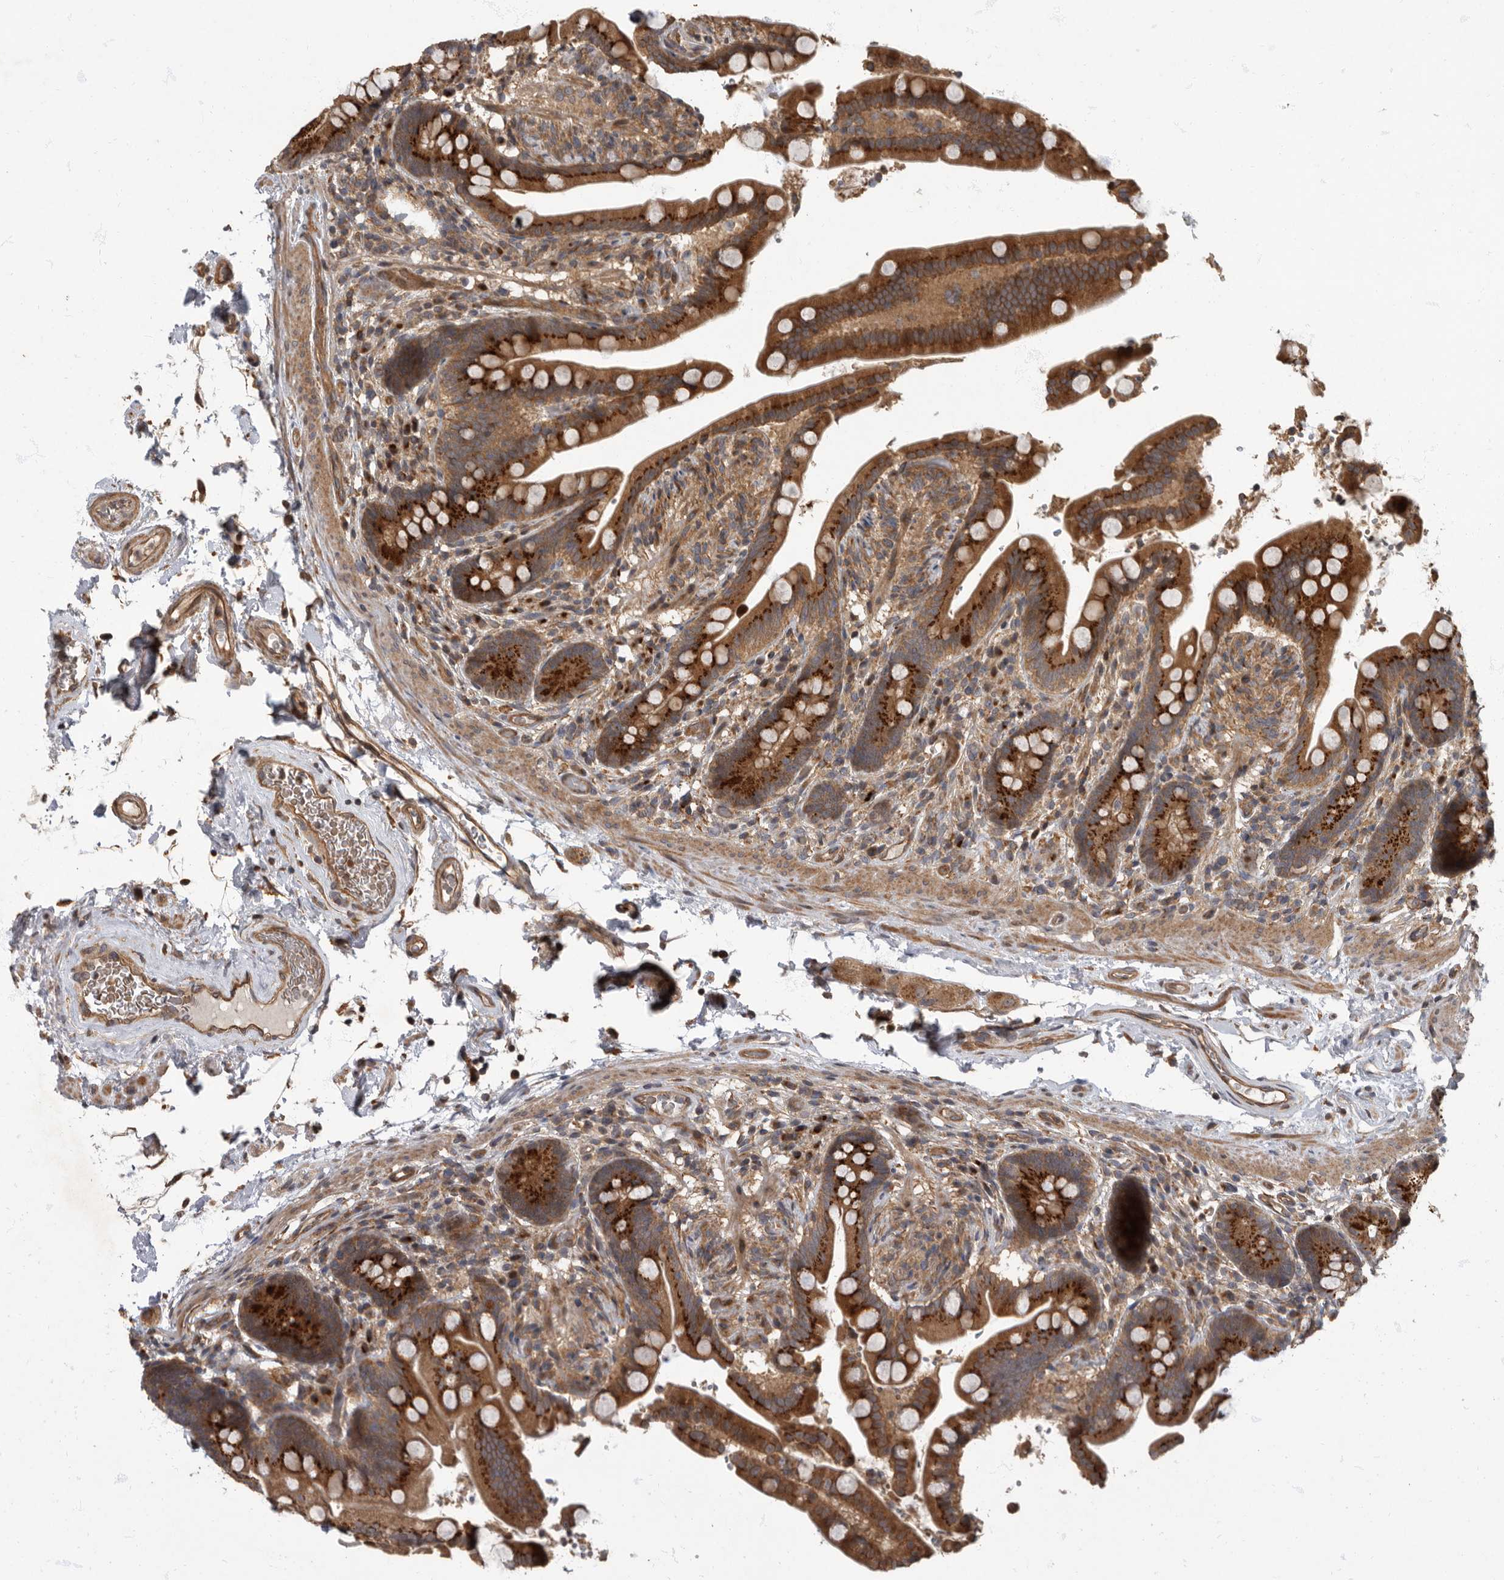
{"staining": {"intensity": "moderate", "quantity": ">75%", "location": "cytoplasmic/membranous"}, "tissue": "colon", "cell_type": "Endothelial cells", "image_type": "normal", "snomed": [{"axis": "morphology", "description": "Normal tissue, NOS"}, {"axis": "topography", "description": "Smooth muscle"}, {"axis": "topography", "description": "Colon"}], "caption": "Immunohistochemical staining of normal colon demonstrates medium levels of moderate cytoplasmic/membranous expression in approximately >75% of endothelial cells. The protein is shown in brown color, while the nuclei are stained blue.", "gene": "IQCK", "patient": {"sex": "male", "age": 73}}